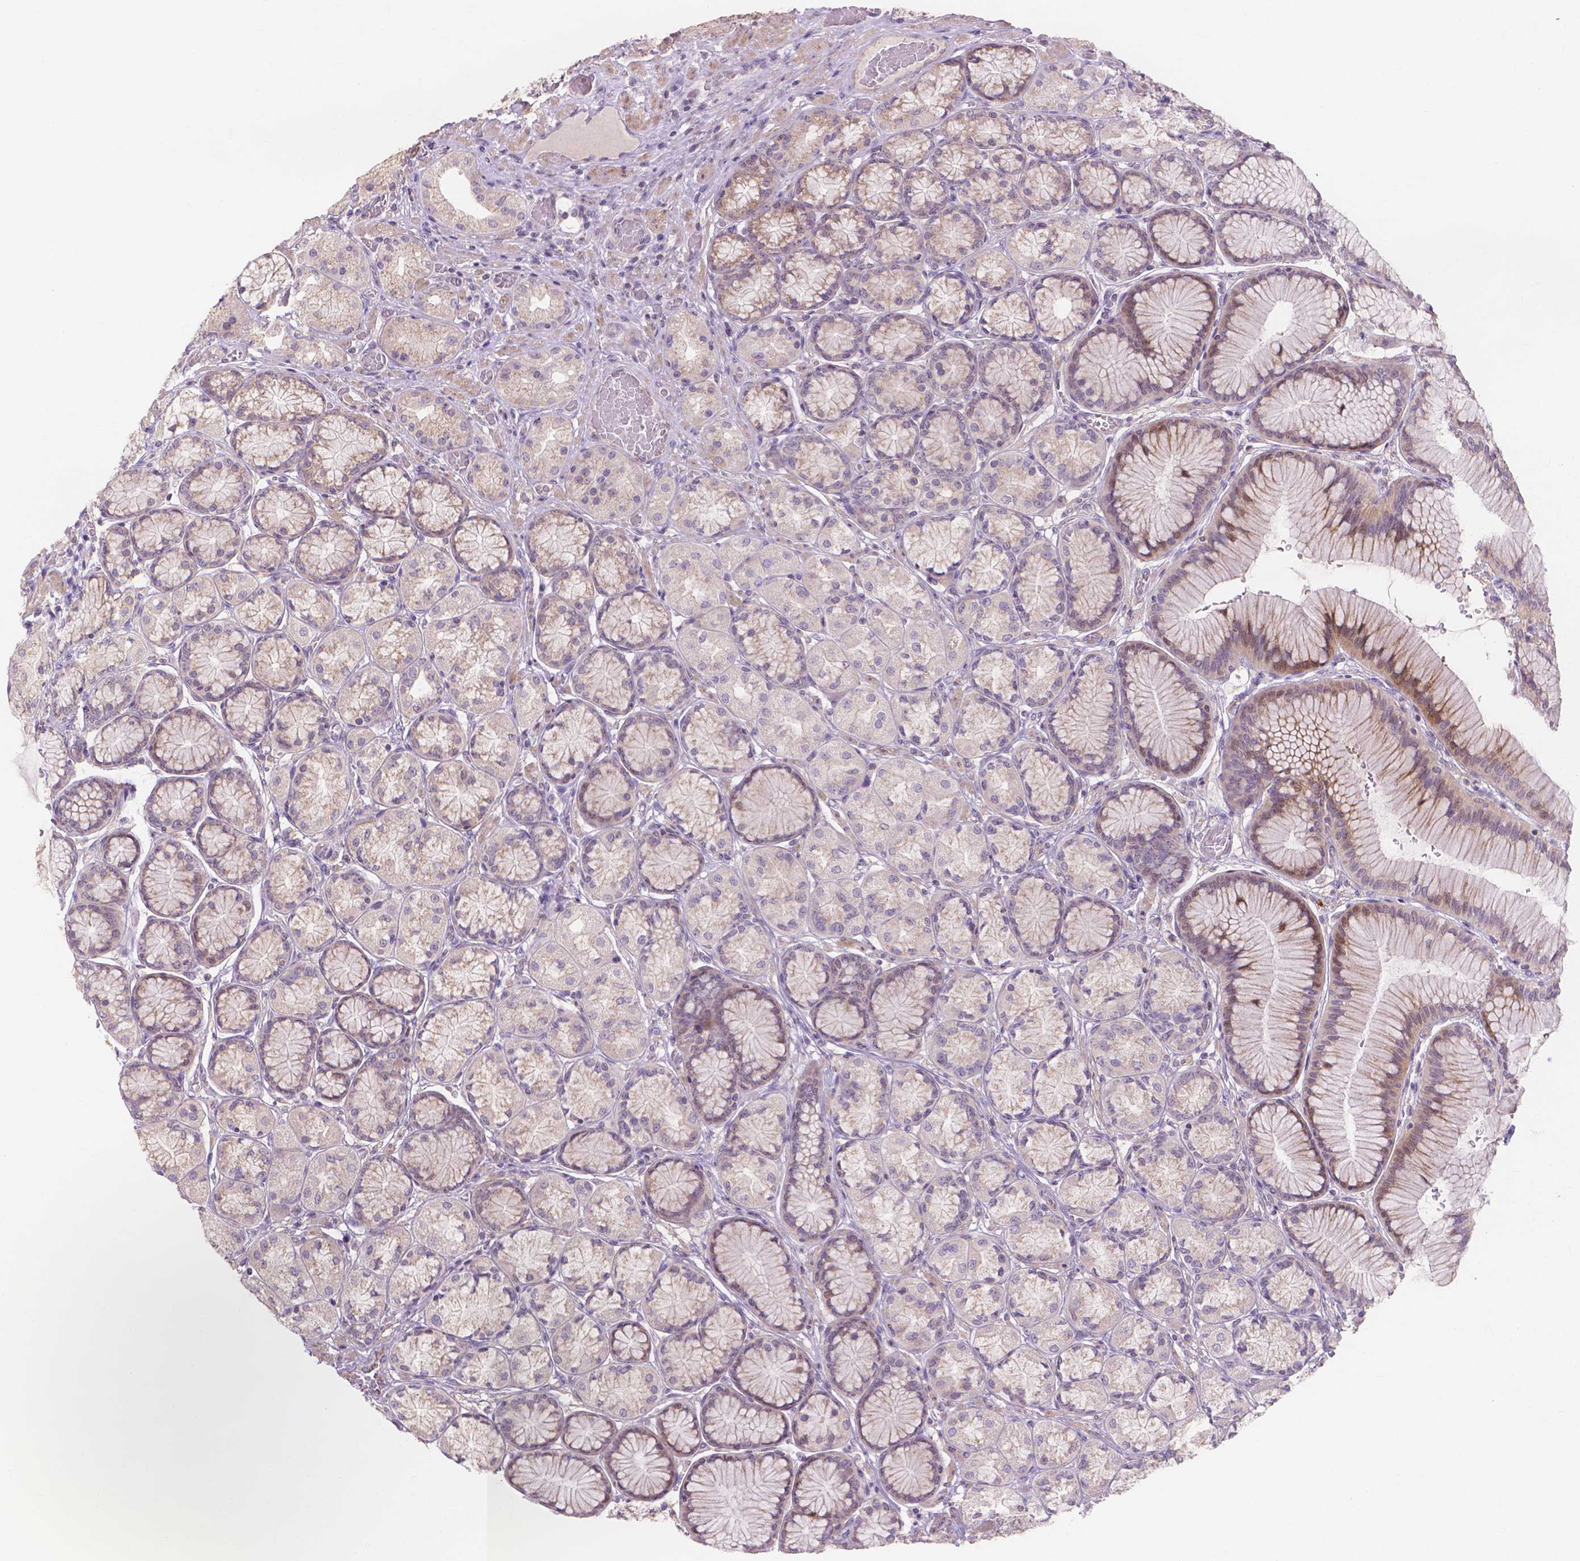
{"staining": {"intensity": "moderate", "quantity": "25%-75%", "location": "cytoplasmic/membranous"}, "tissue": "stomach", "cell_type": "Glandular cells", "image_type": "normal", "snomed": [{"axis": "morphology", "description": "Normal tissue, NOS"}, {"axis": "morphology", "description": "Adenocarcinoma, NOS"}, {"axis": "morphology", "description": "Adenocarcinoma, High grade"}, {"axis": "topography", "description": "Stomach, upper"}, {"axis": "topography", "description": "Stomach"}], "caption": "Stomach stained with DAB (3,3'-diaminobenzidine) immunohistochemistry (IHC) demonstrates medium levels of moderate cytoplasmic/membranous staining in about 25%-75% of glandular cells.", "gene": "PRDM13", "patient": {"sex": "female", "age": 65}}